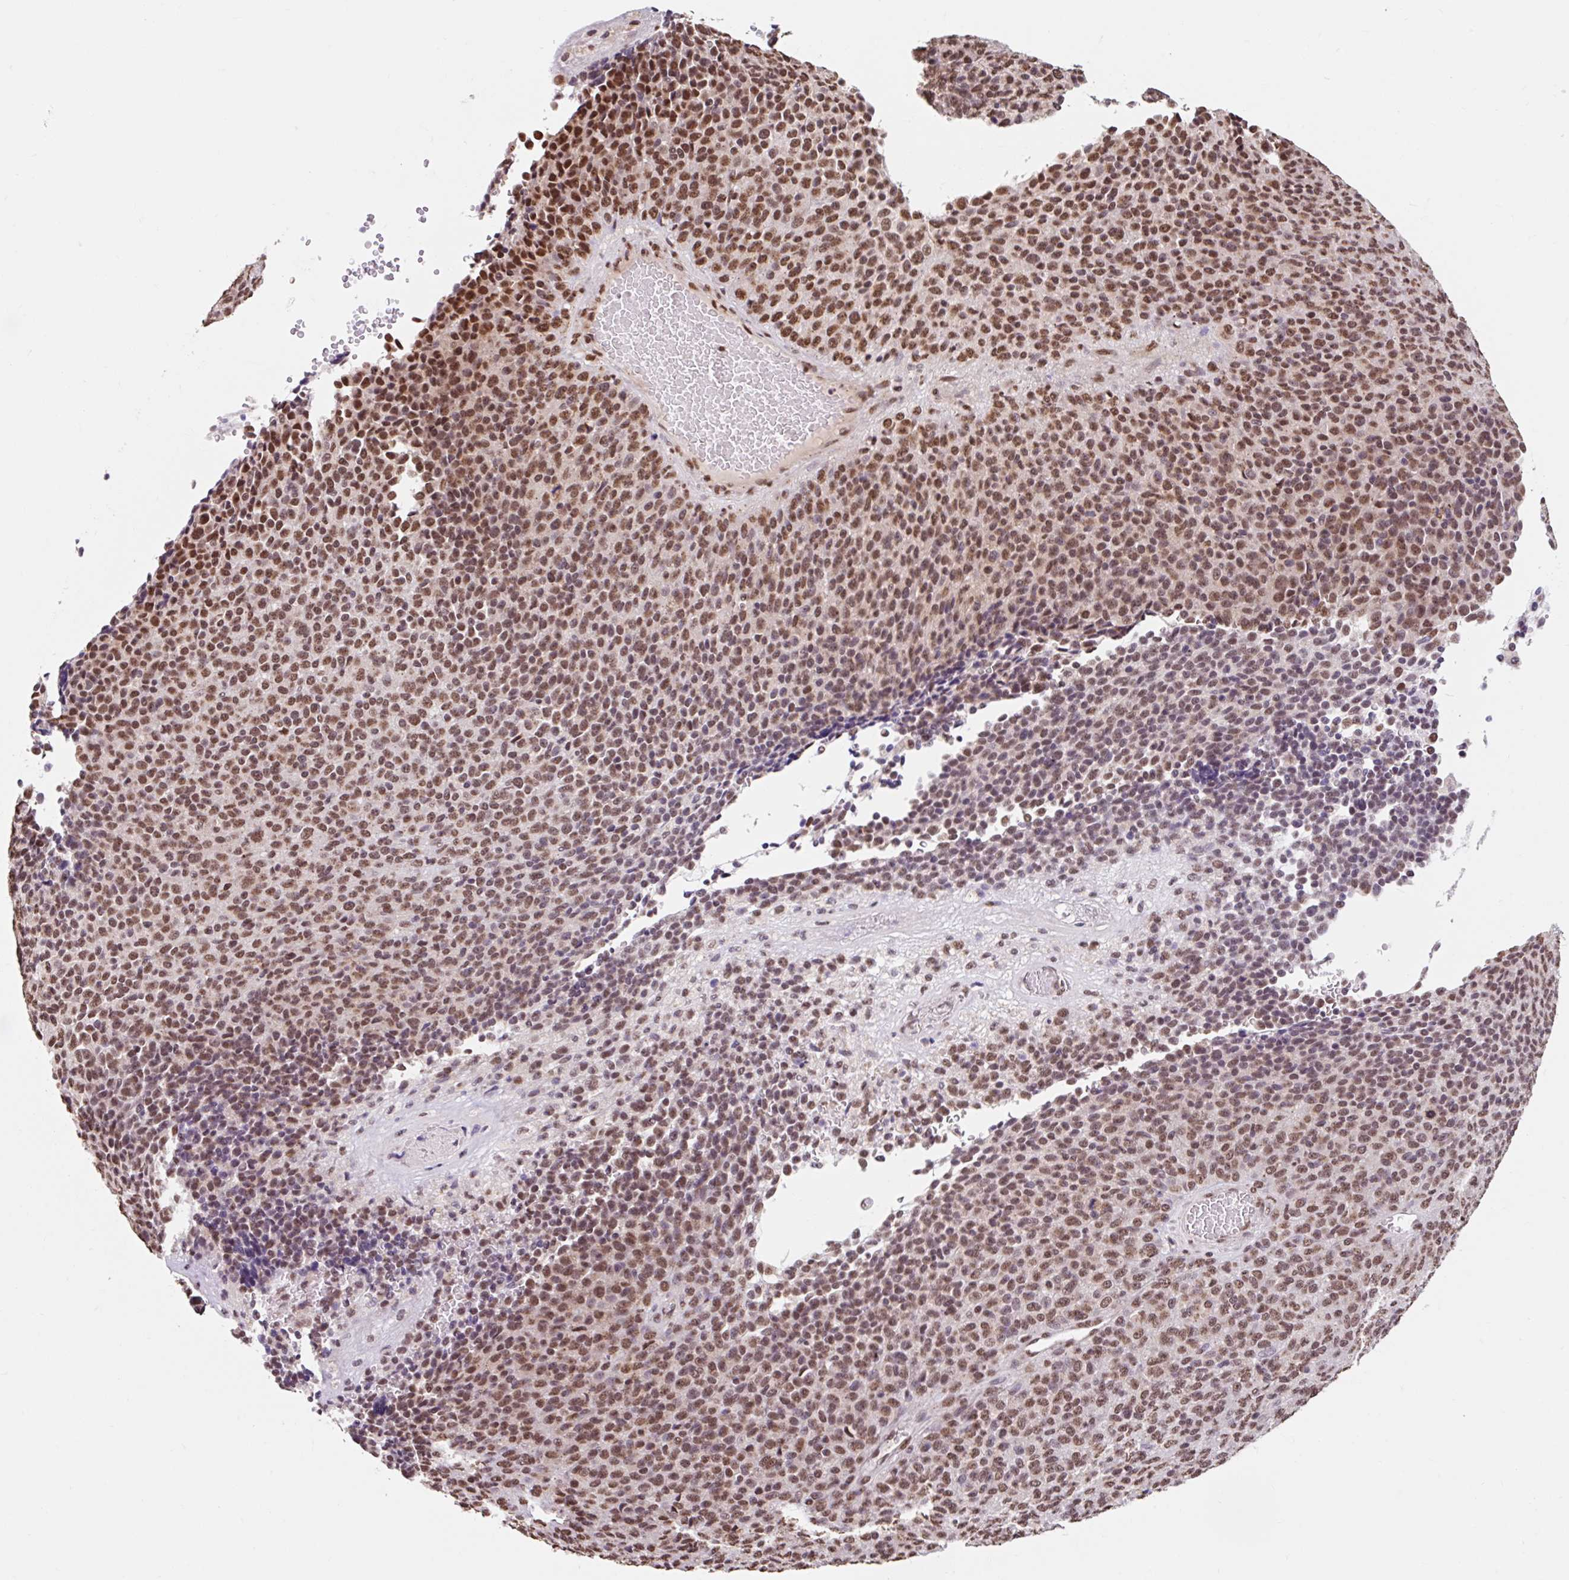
{"staining": {"intensity": "moderate", "quantity": ">75%", "location": "nuclear"}, "tissue": "melanoma", "cell_type": "Tumor cells", "image_type": "cancer", "snomed": [{"axis": "morphology", "description": "Malignant melanoma, Metastatic site"}, {"axis": "topography", "description": "Brain"}], "caption": "Melanoma stained with a brown dye reveals moderate nuclear positive expression in about >75% of tumor cells.", "gene": "BICRA", "patient": {"sex": "female", "age": 56}}